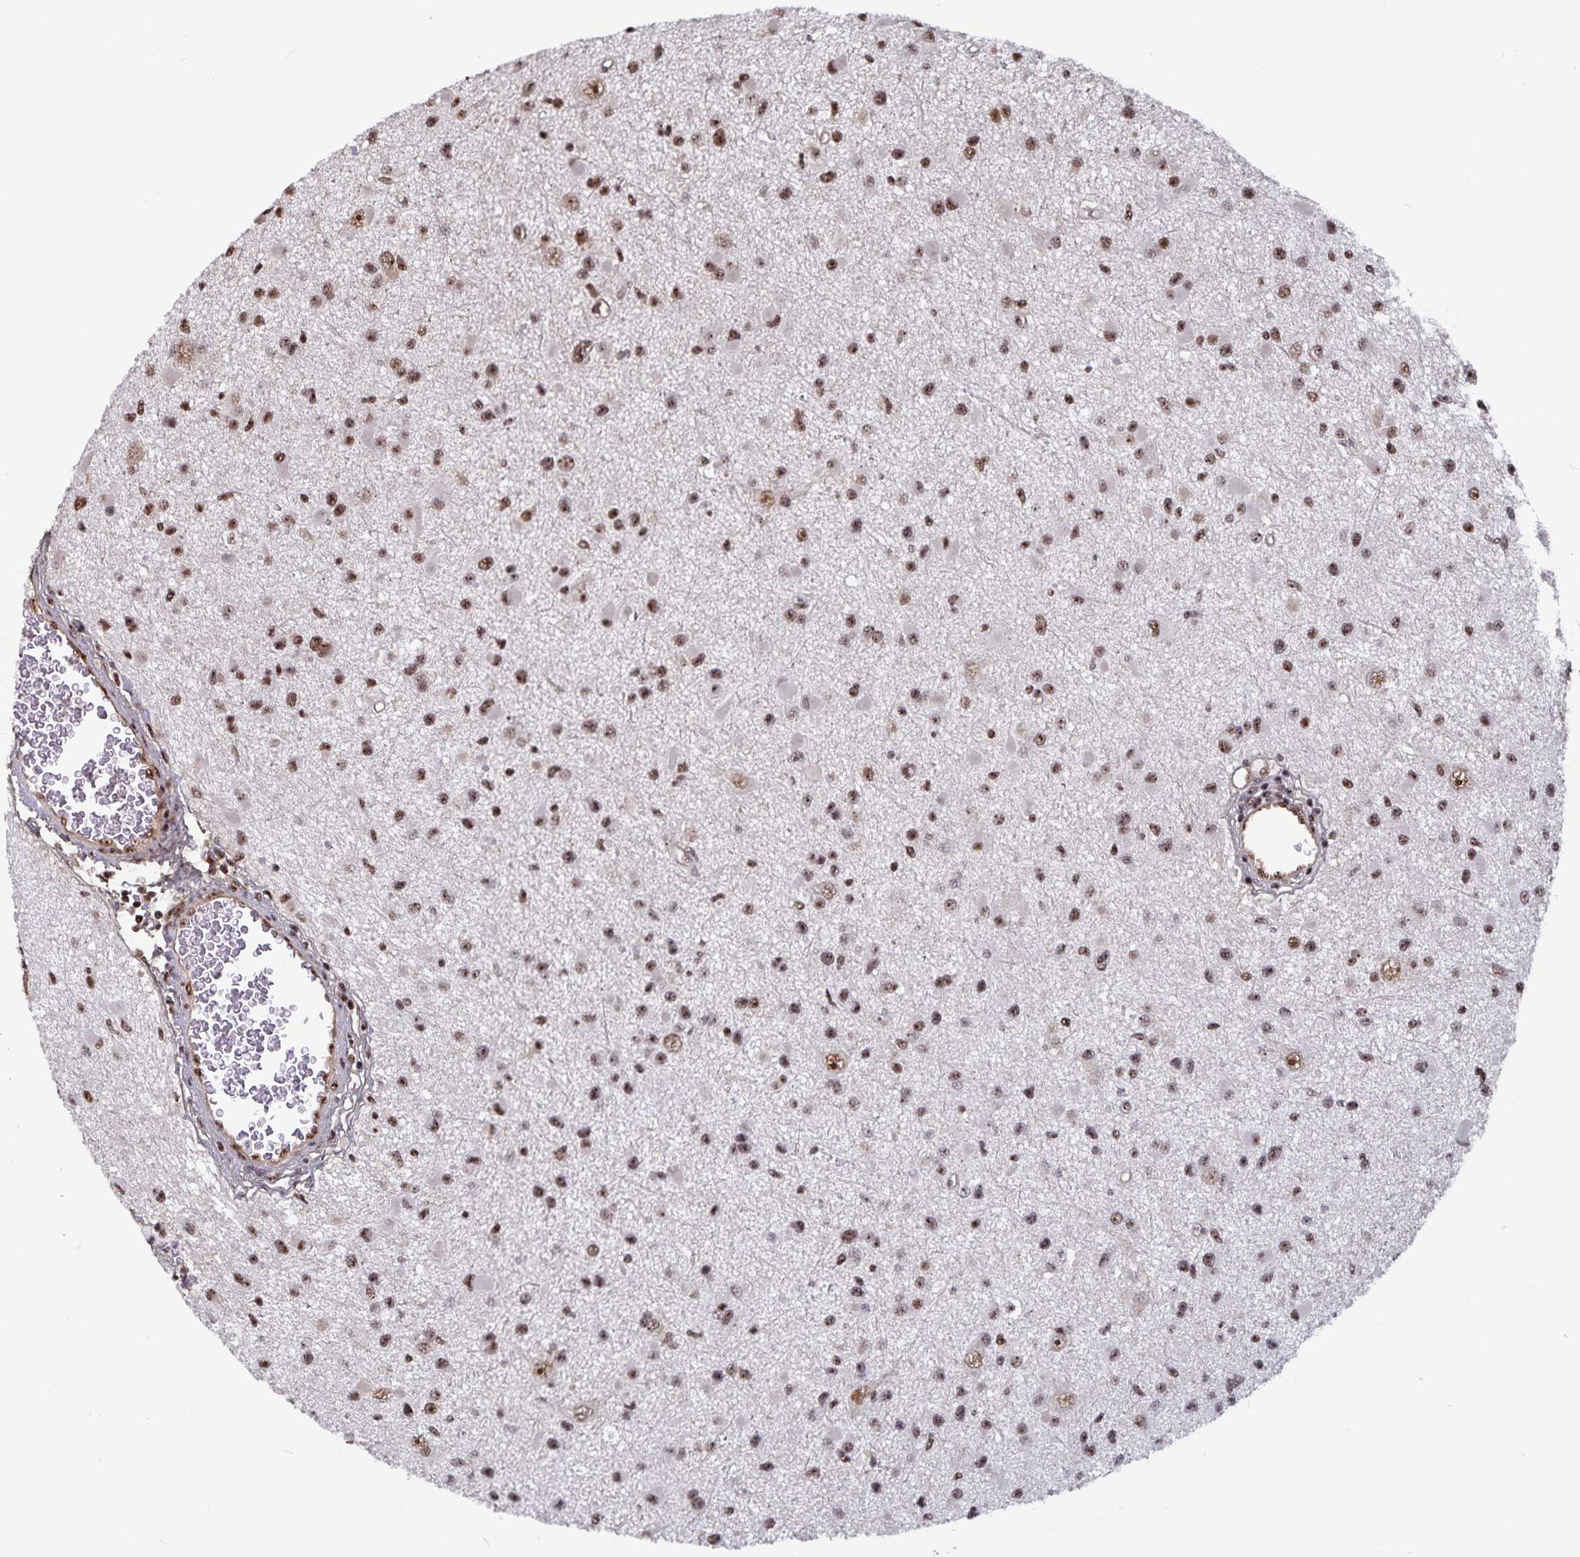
{"staining": {"intensity": "moderate", "quantity": ">75%", "location": "nuclear"}, "tissue": "glioma", "cell_type": "Tumor cells", "image_type": "cancer", "snomed": [{"axis": "morphology", "description": "Glioma, malignant, High grade"}, {"axis": "topography", "description": "Brain"}], "caption": "Human high-grade glioma (malignant) stained with a brown dye demonstrates moderate nuclear positive staining in about >75% of tumor cells.", "gene": "LAS1L", "patient": {"sex": "male", "age": 54}}